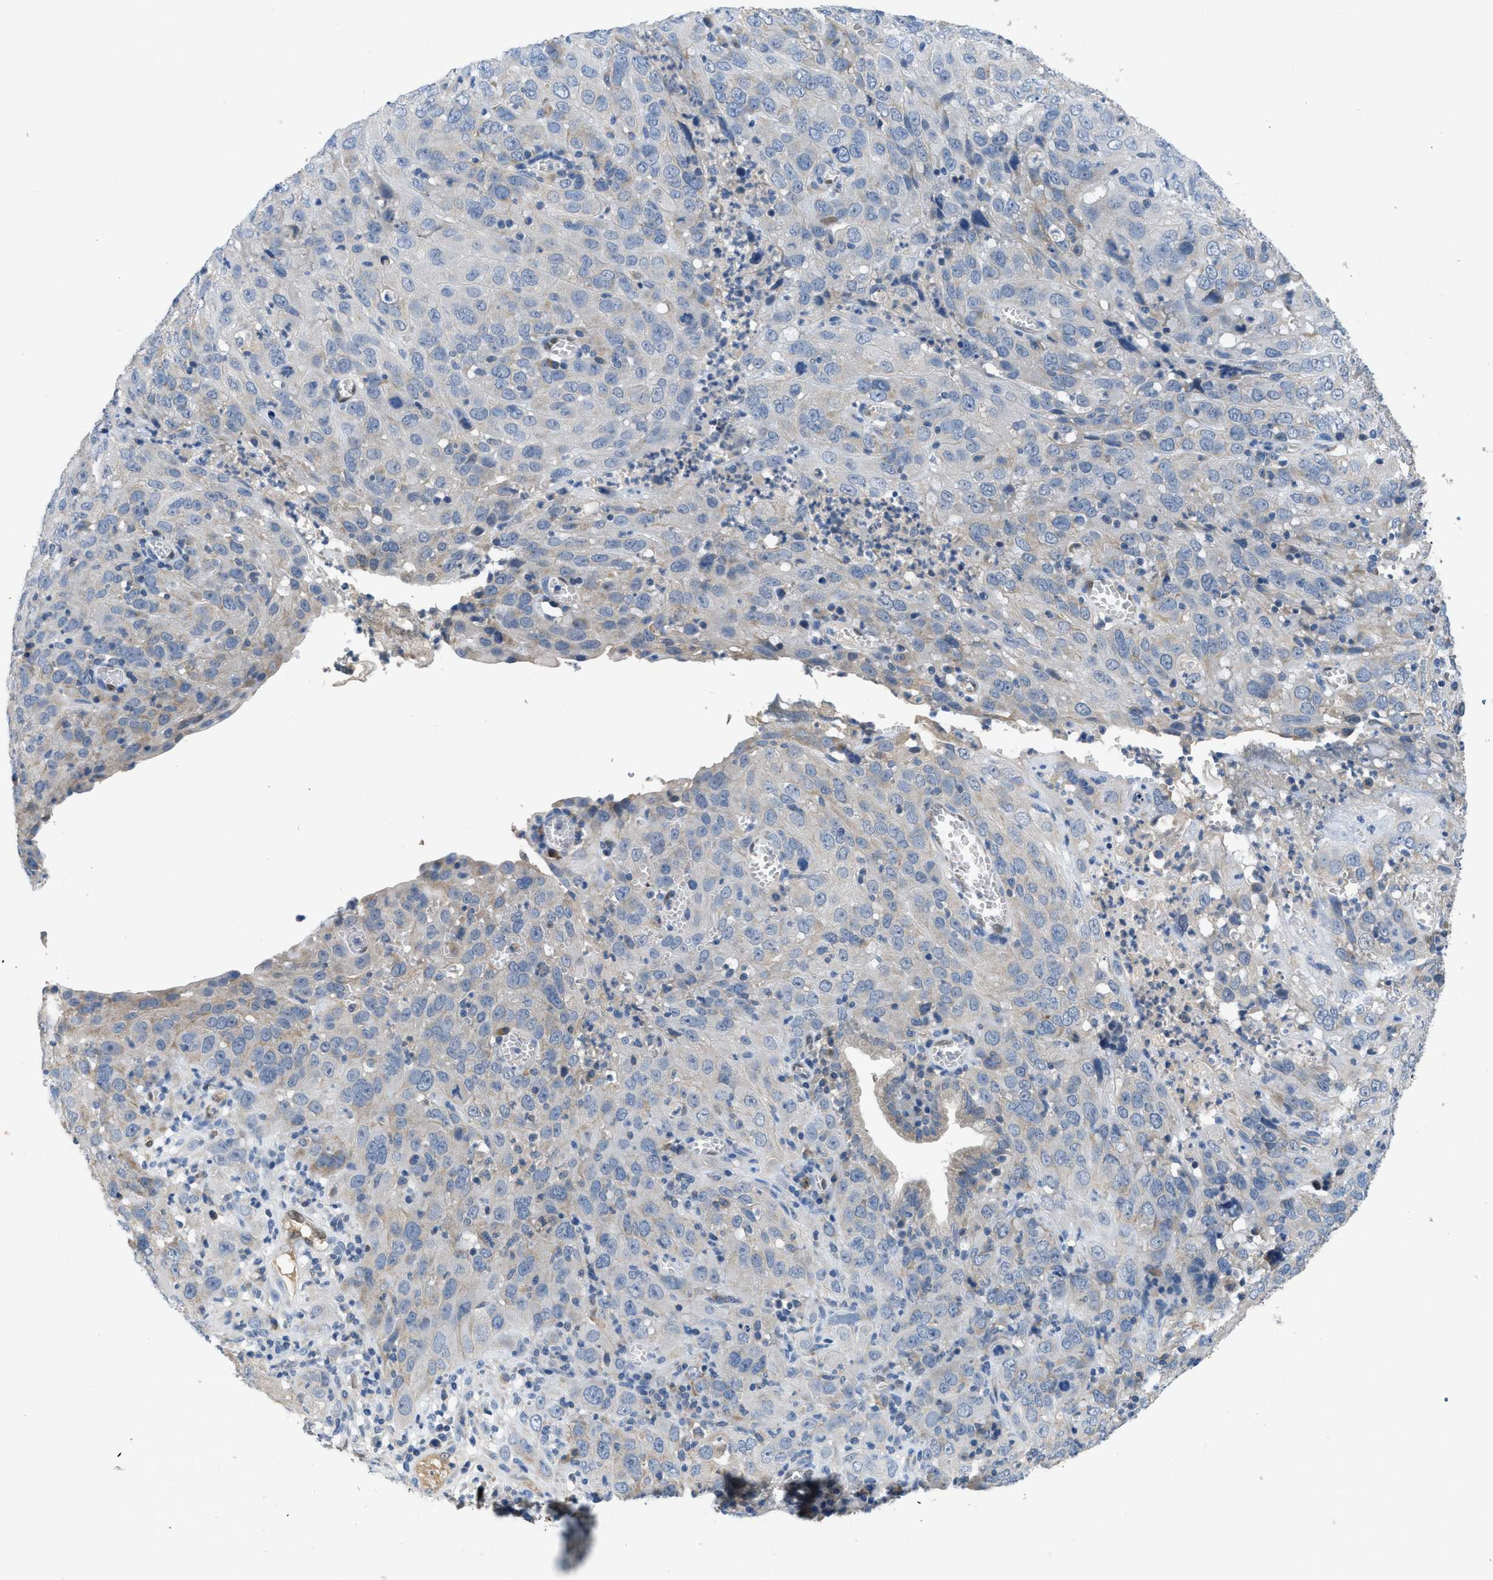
{"staining": {"intensity": "negative", "quantity": "none", "location": "none"}, "tissue": "cervical cancer", "cell_type": "Tumor cells", "image_type": "cancer", "snomed": [{"axis": "morphology", "description": "Squamous cell carcinoma, NOS"}, {"axis": "topography", "description": "Cervix"}], "caption": "This is an immunohistochemistry (IHC) micrograph of human cervical squamous cell carcinoma. There is no staining in tumor cells.", "gene": "PNKD", "patient": {"sex": "female", "age": 32}}